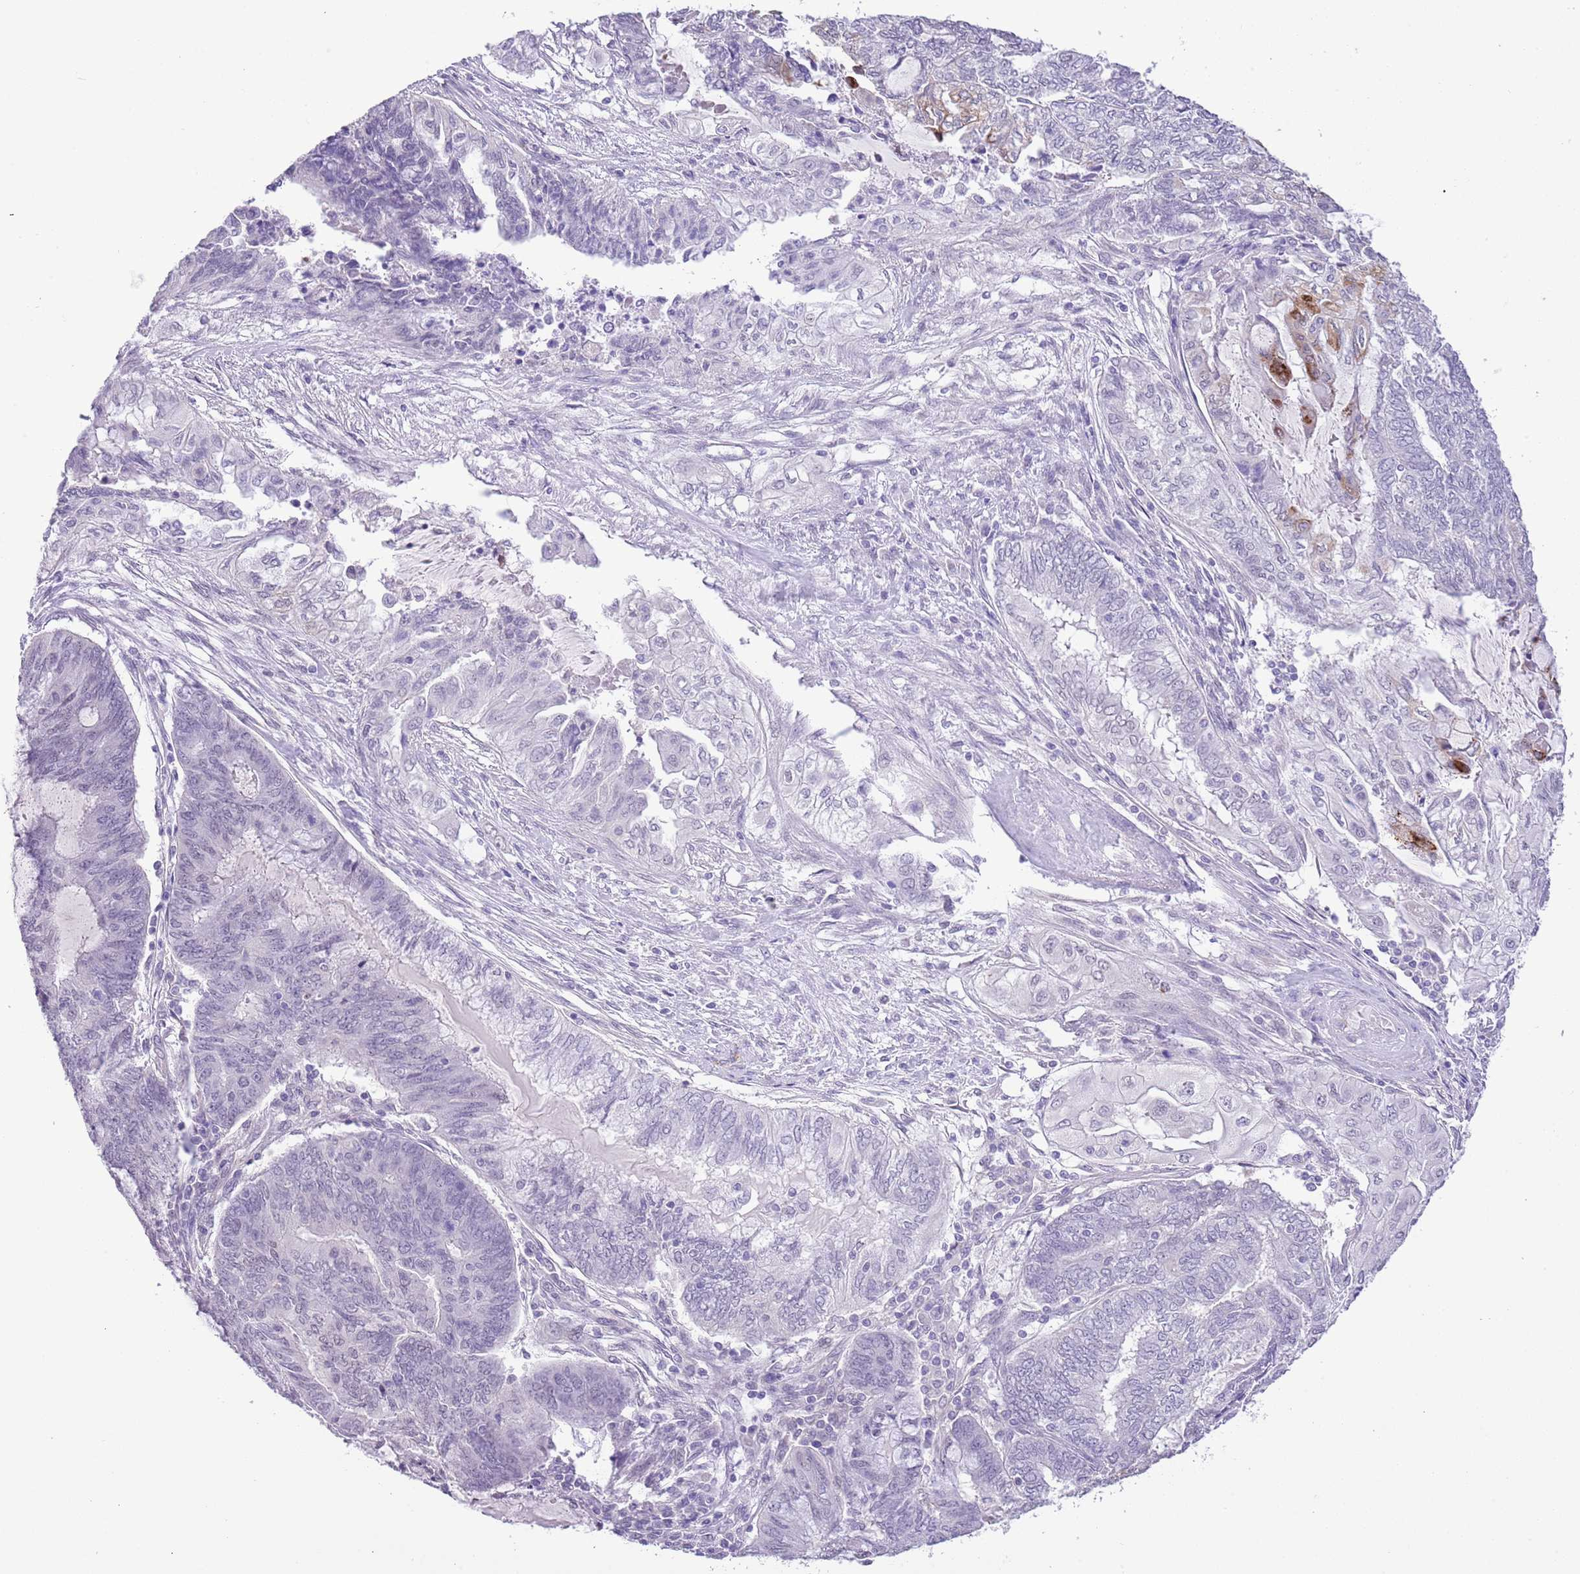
{"staining": {"intensity": "negative", "quantity": "none", "location": "none"}, "tissue": "endometrial cancer", "cell_type": "Tumor cells", "image_type": "cancer", "snomed": [{"axis": "morphology", "description": "Adenocarcinoma, NOS"}, {"axis": "topography", "description": "Uterus"}, {"axis": "topography", "description": "Endometrium"}], "caption": "Immunohistochemistry (IHC) of adenocarcinoma (endometrial) reveals no staining in tumor cells. The staining is performed using DAB (3,3'-diaminobenzidine) brown chromogen with nuclei counter-stained in using hematoxylin.", "gene": "MIDN", "patient": {"sex": "female", "age": 70}}